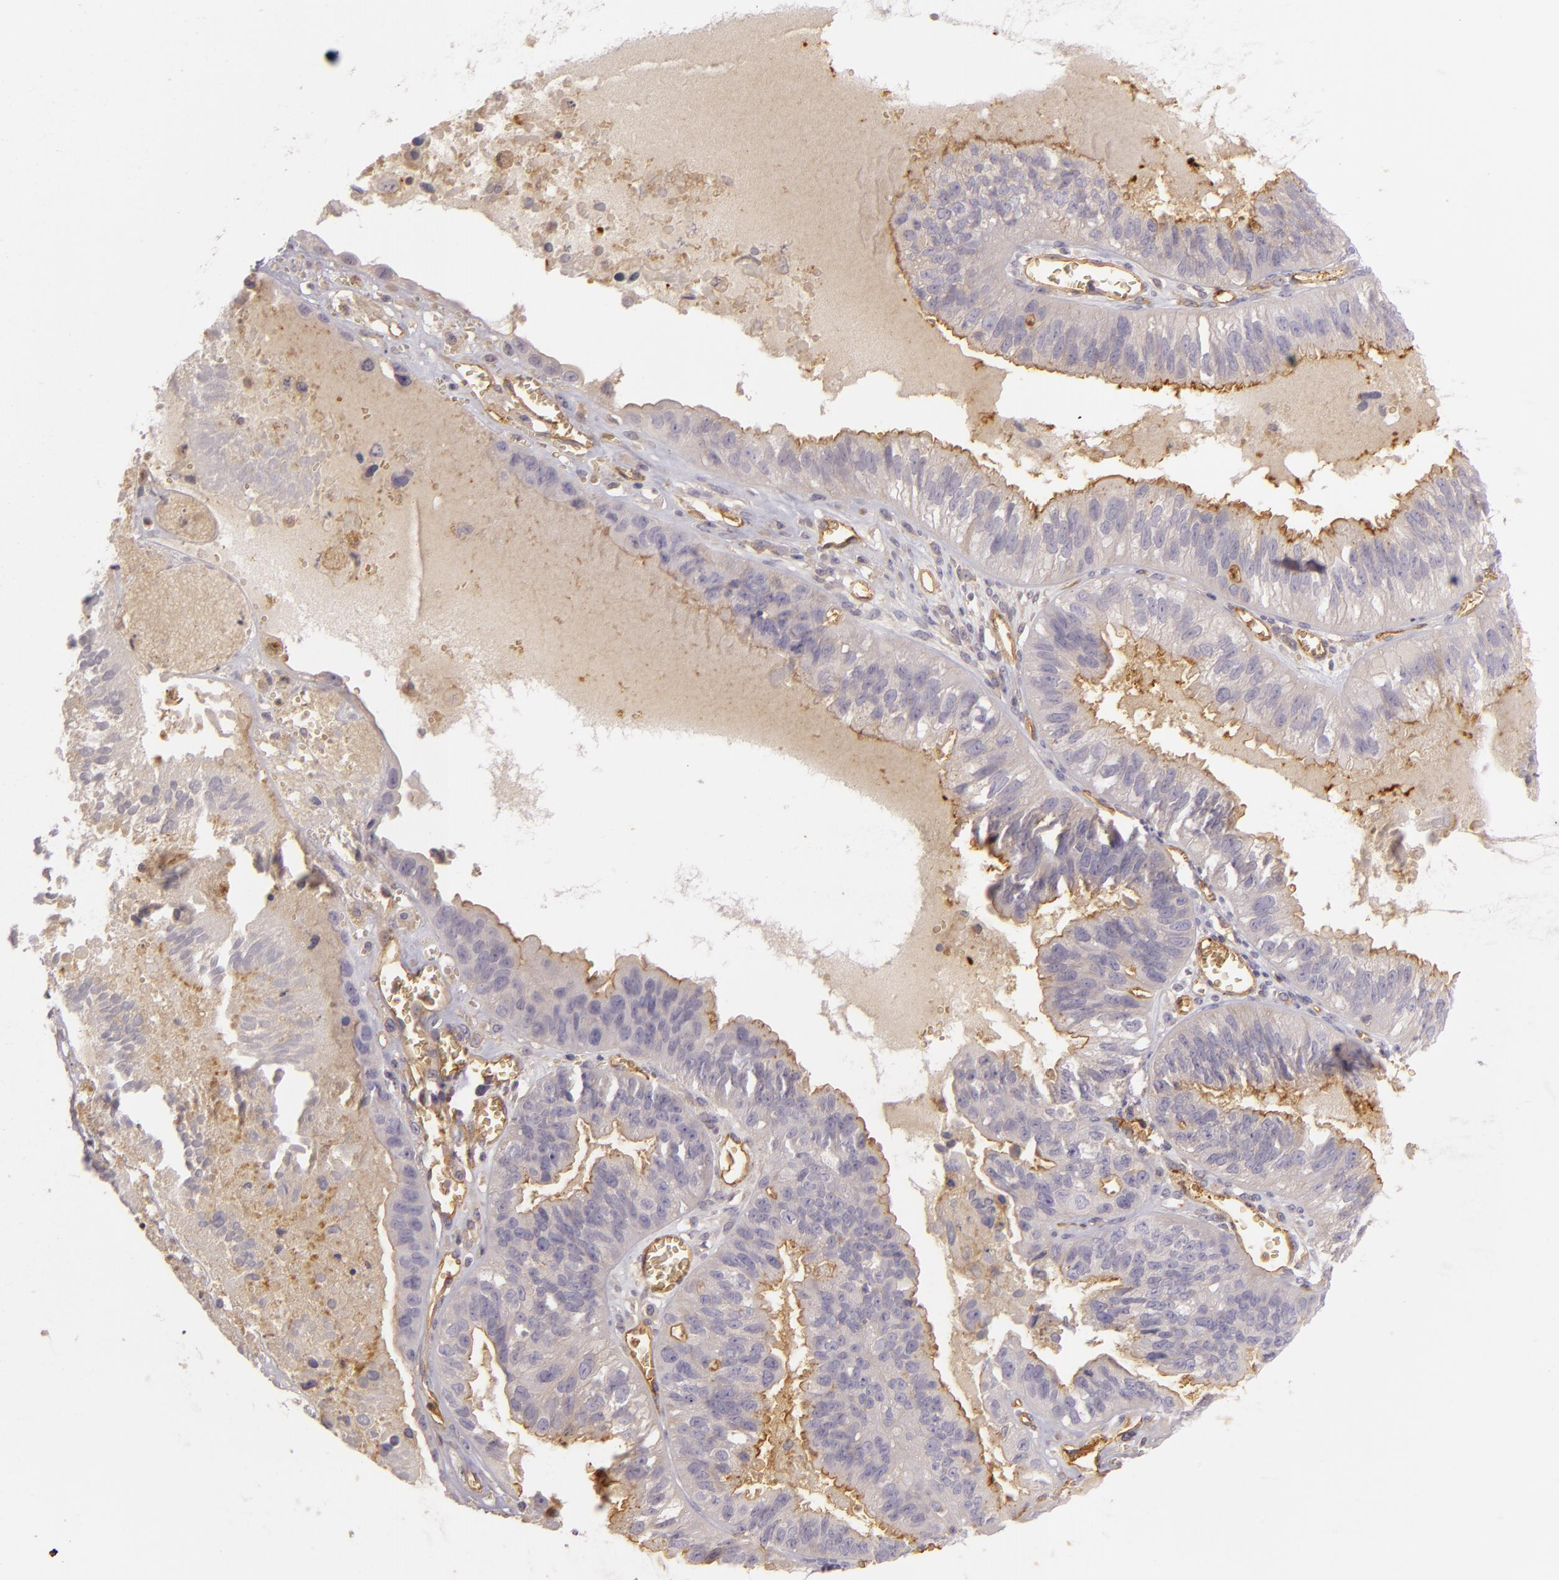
{"staining": {"intensity": "weak", "quantity": "25%-75%", "location": "cytoplasmic/membranous"}, "tissue": "ovarian cancer", "cell_type": "Tumor cells", "image_type": "cancer", "snomed": [{"axis": "morphology", "description": "Carcinoma, endometroid"}, {"axis": "topography", "description": "Ovary"}], "caption": "Immunohistochemical staining of ovarian cancer reveals weak cytoplasmic/membranous protein positivity in approximately 25%-75% of tumor cells.", "gene": "CD59", "patient": {"sex": "female", "age": 85}}